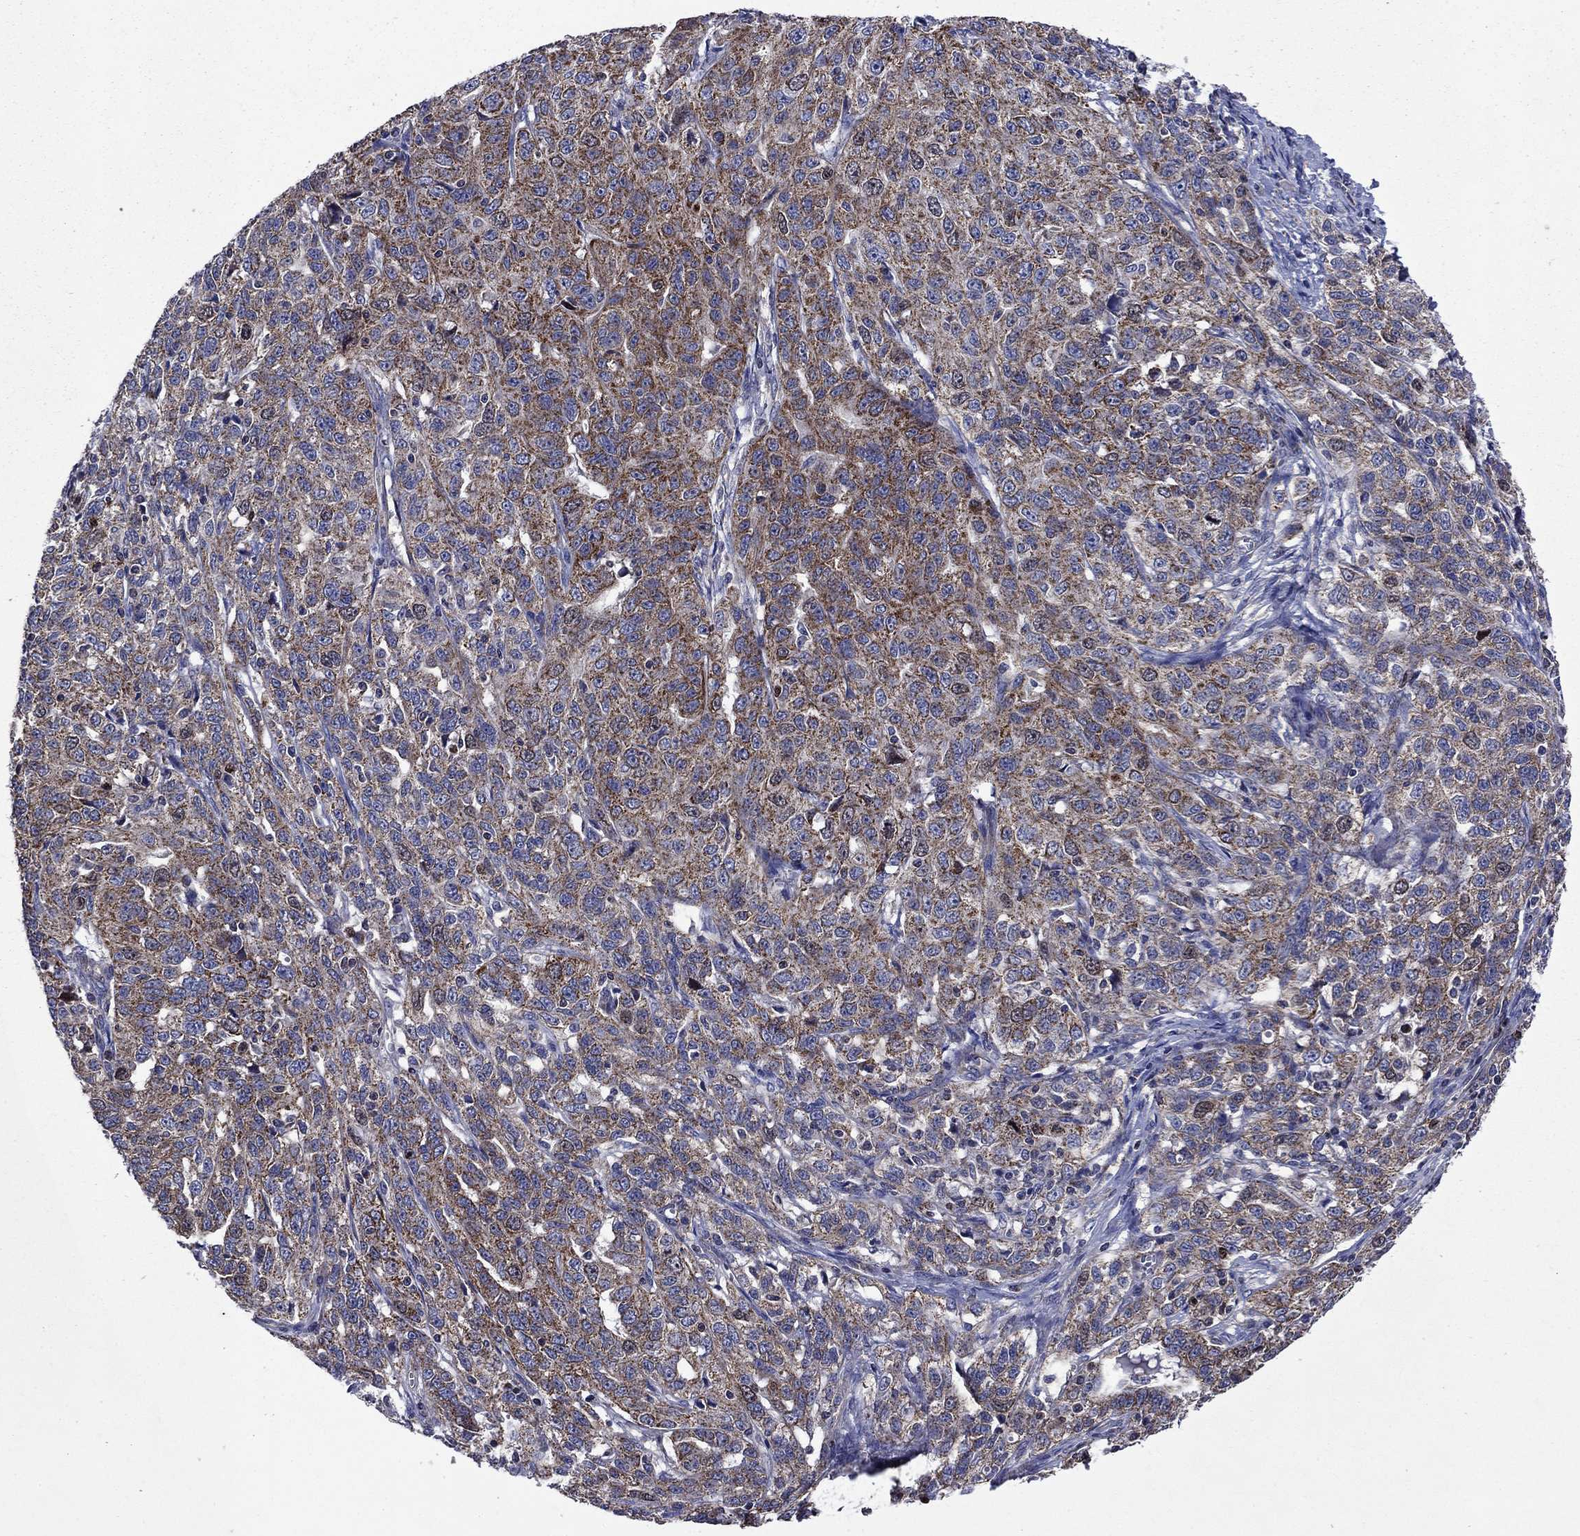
{"staining": {"intensity": "strong", "quantity": "25%-75%", "location": "cytoplasmic/membranous"}, "tissue": "ovarian cancer", "cell_type": "Tumor cells", "image_type": "cancer", "snomed": [{"axis": "morphology", "description": "Cystadenocarcinoma, serous, NOS"}, {"axis": "topography", "description": "Ovary"}], "caption": "Protein staining by immunohistochemistry demonstrates strong cytoplasmic/membranous expression in approximately 25%-75% of tumor cells in serous cystadenocarcinoma (ovarian).", "gene": "KIF22", "patient": {"sex": "female", "age": 71}}